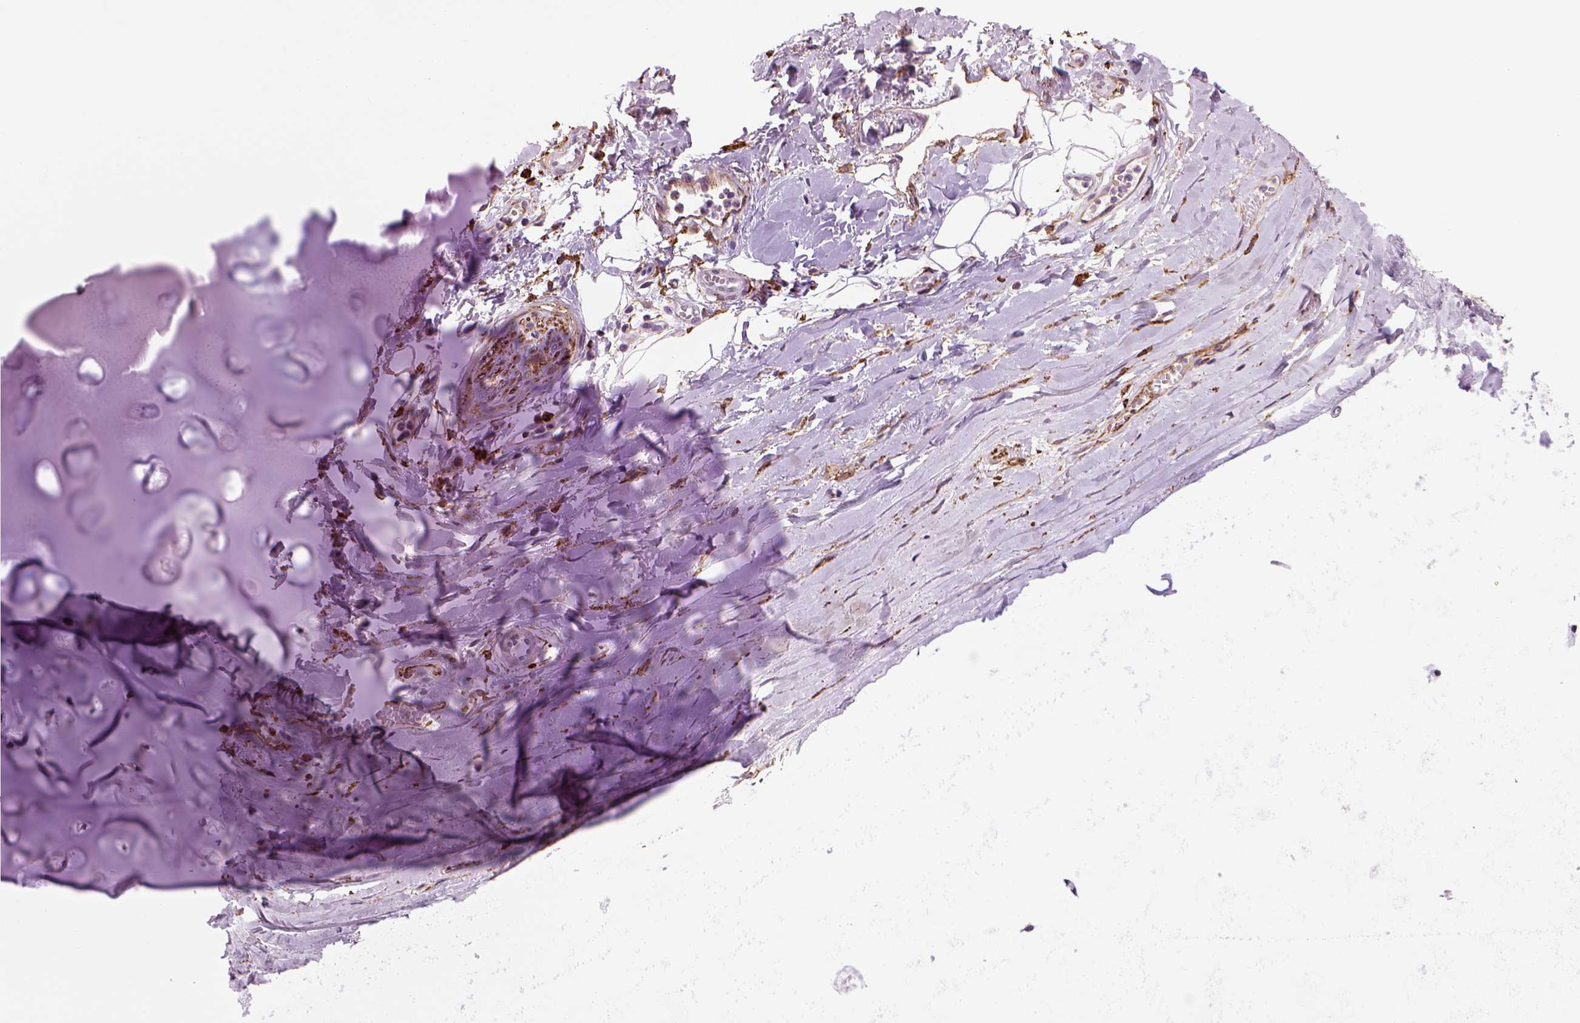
{"staining": {"intensity": "negative", "quantity": "none", "location": "none"}, "tissue": "adipose tissue", "cell_type": "Adipocytes", "image_type": "normal", "snomed": [{"axis": "morphology", "description": "Normal tissue, NOS"}, {"axis": "topography", "description": "Cartilage tissue"}, {"axis": "topography", "description": "Nasopharynx"}, {"axis": "topography", "description": "Thyroid gland"}], "caption": "An immunohistochemistry photomicrograph of unremarkable adipose tissue is shown. There is no staining in adipocytes of adipose tissue.", "gene": "MARCKS", "patient": {"sex": "male", "age": 63}}